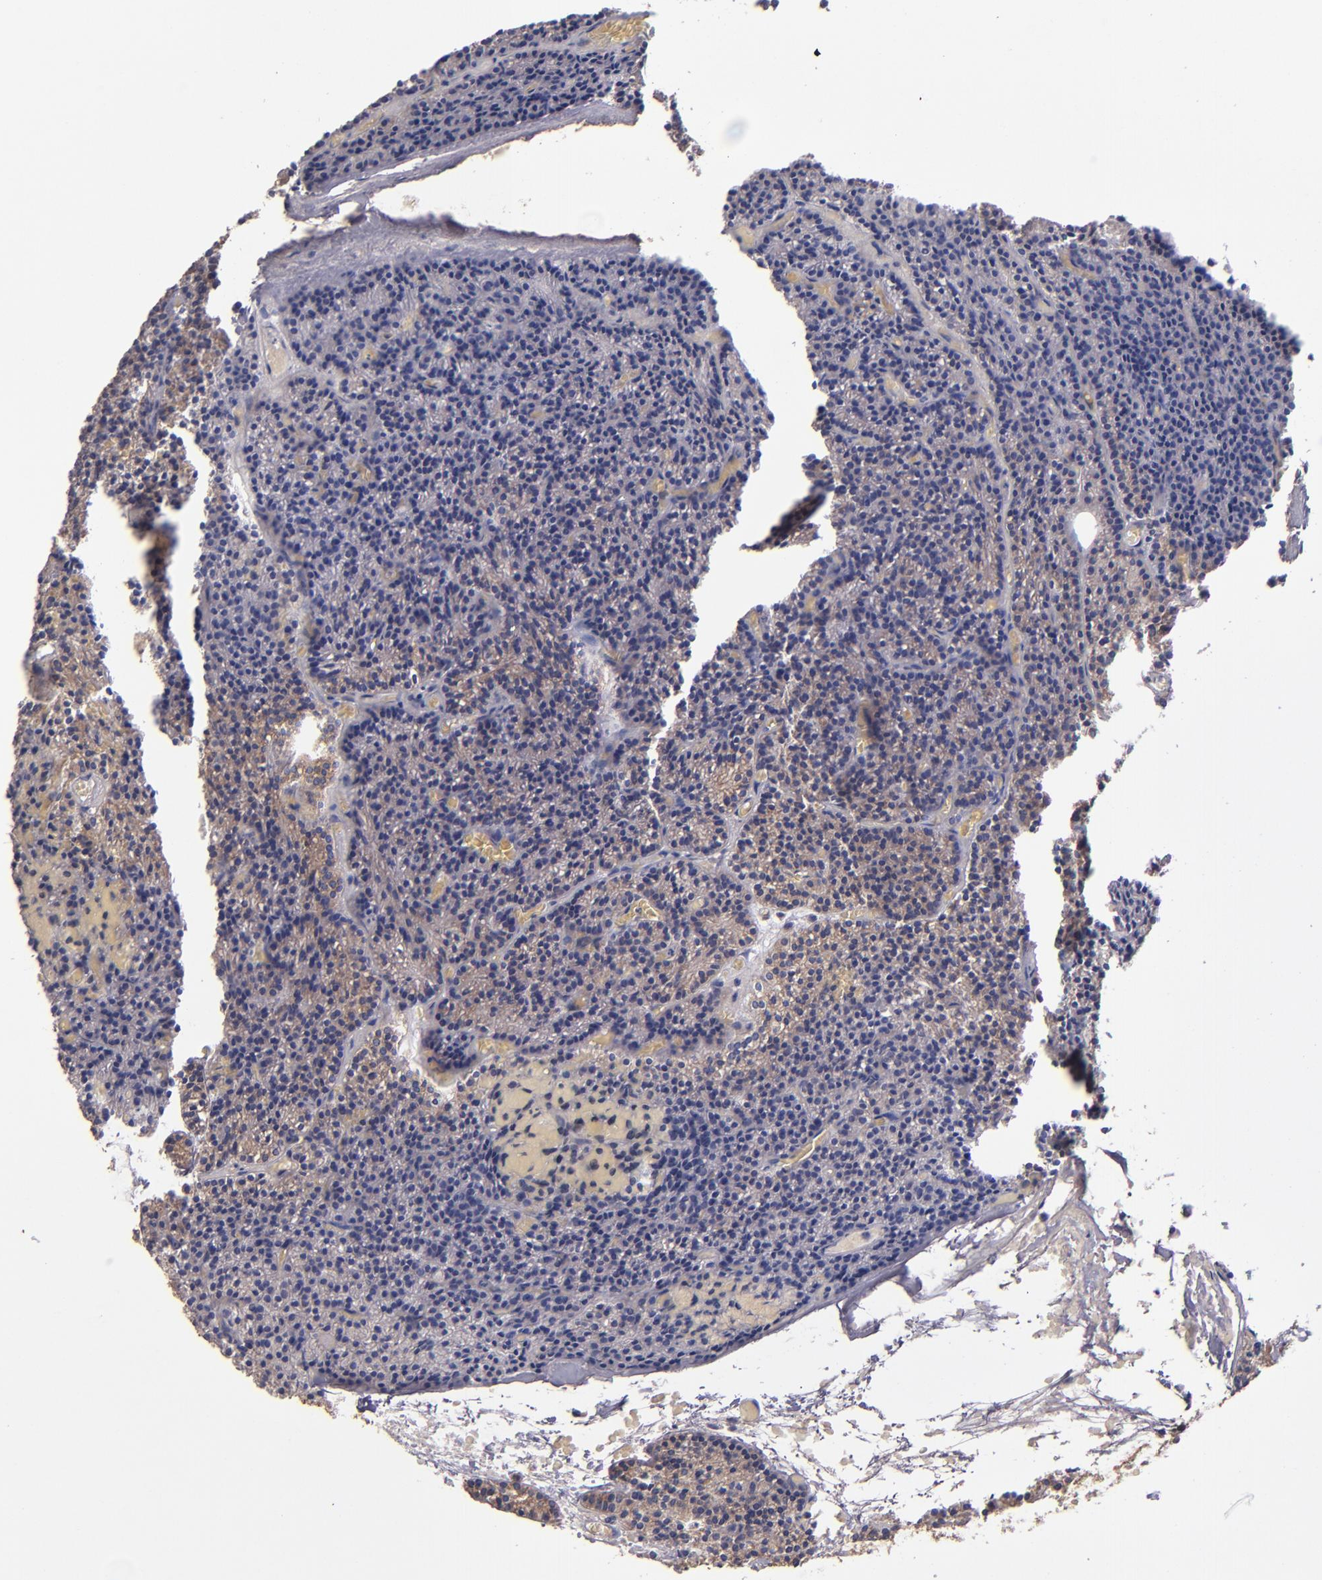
{"staining": {"intensity": "moderate", "quantity": ">75%", "location": "cytoplasmic/membranous"}, "tissue": "parathyroid gland", "cell_type": "Glandular cells", "image_type": "normal", "snomed": [{"axis": "morphology", "description": "Normal tissue, NOS"}, {"axis": "topography", "description": "Parathyroid gland"}], "caption": "Glandular cells show medium levels of moderate cytoplasmic/membranous expression in about >75% of cells in normal human parathyroid gland. (Stains: DAB in brown, nuclei in blue, Microscopy: brightfield microscopy at high magnification).", "gene": "EIF4ENIF1", "patient": {"sex": "male", "age": 57}}